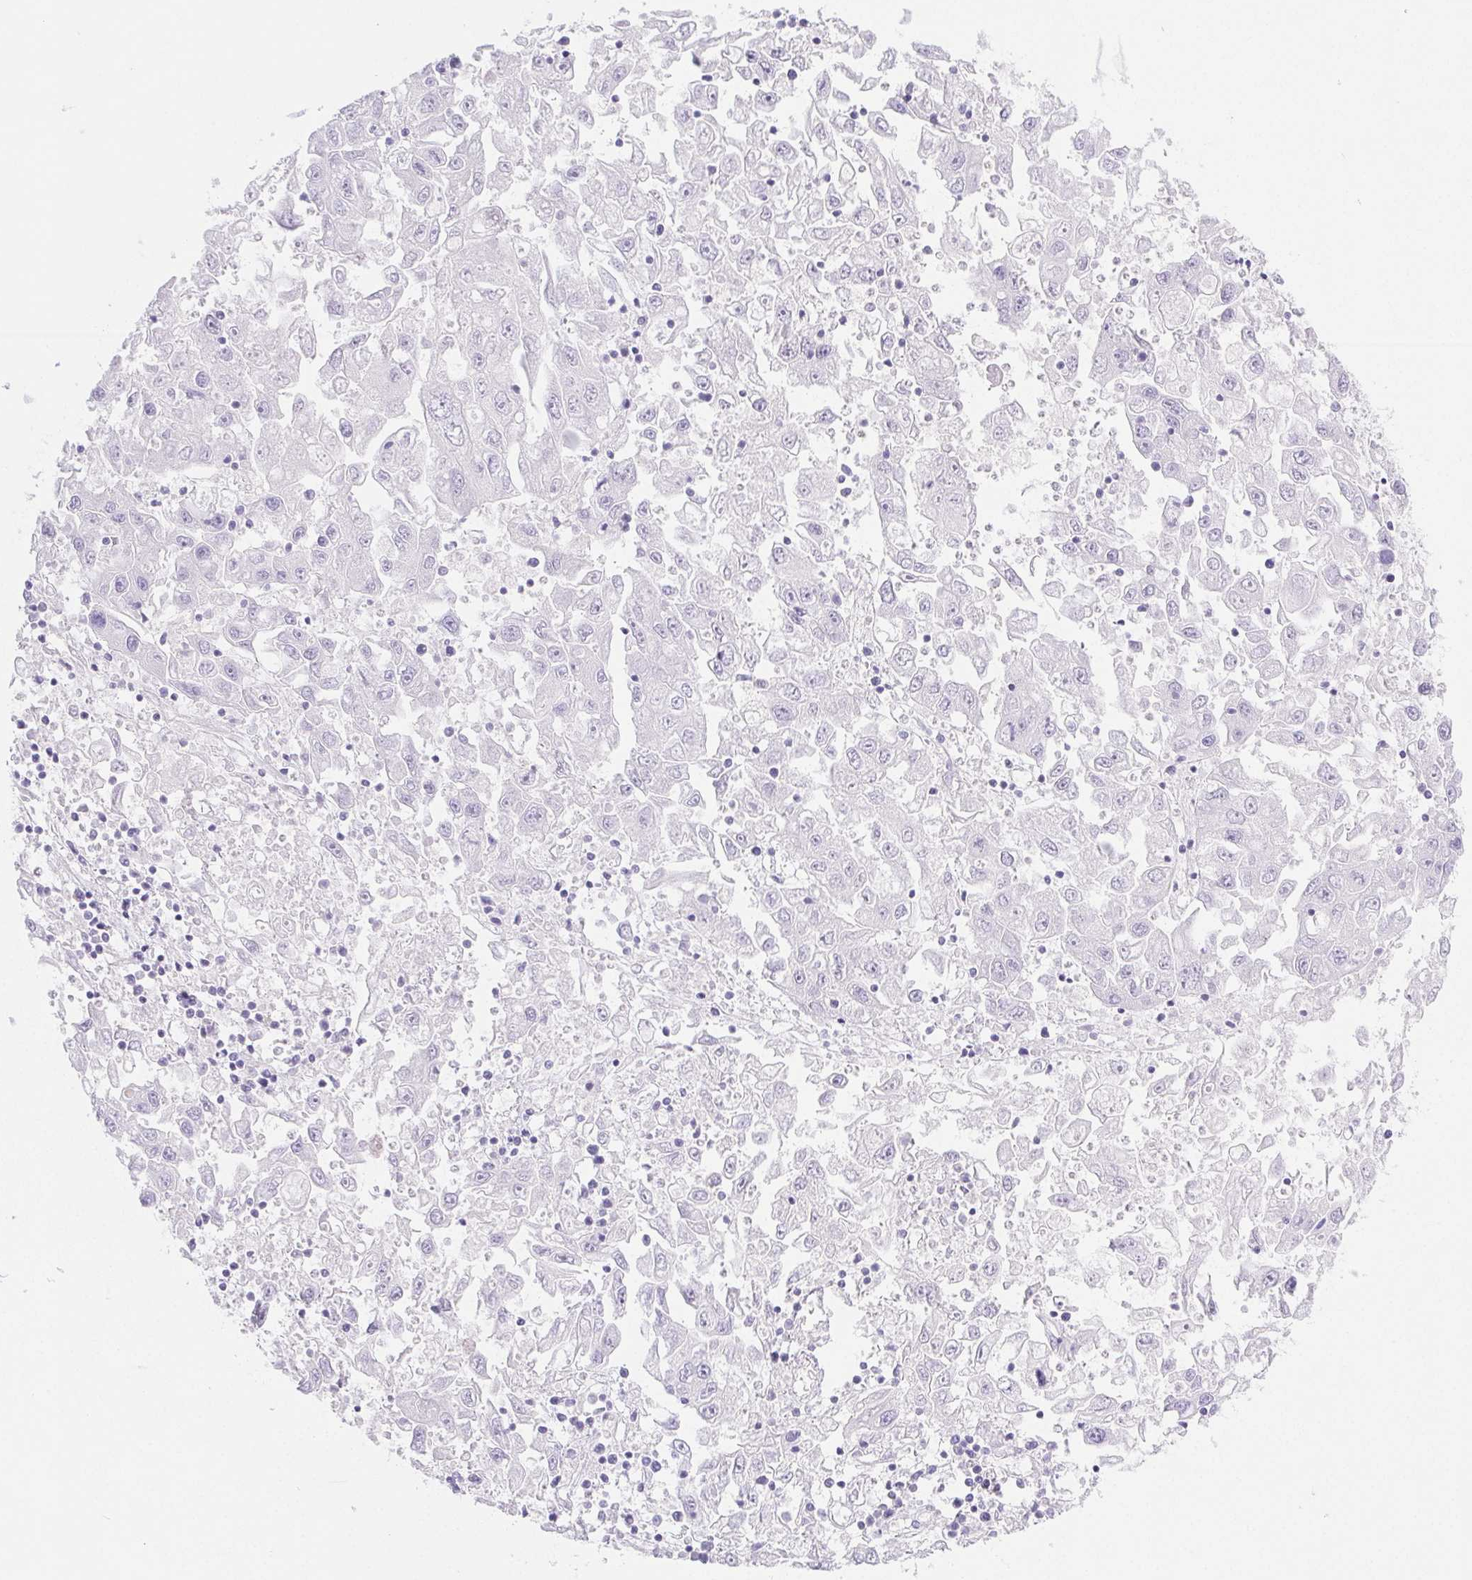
{"staining": {"intensity": "negative", "quantity": "none", "location": "none"}, "tissue": "endometrial cancer", "cell_type": "Tumor cells", "image_type": "cancer", "snomed": [{"axis": "morphology", "description": "Adenocarcinoma, NOS"}, {"axis": "topography", "description": "Uterus"}], "caption": "IHC micrograph of neoplastic tissue: endometrial cancer (adenocarcinoma) stained with DAB demonstrates no significant protein expression in tumor cells.", "gene": "PNLIP", "patient": {"sex": "female", "age": 62}}